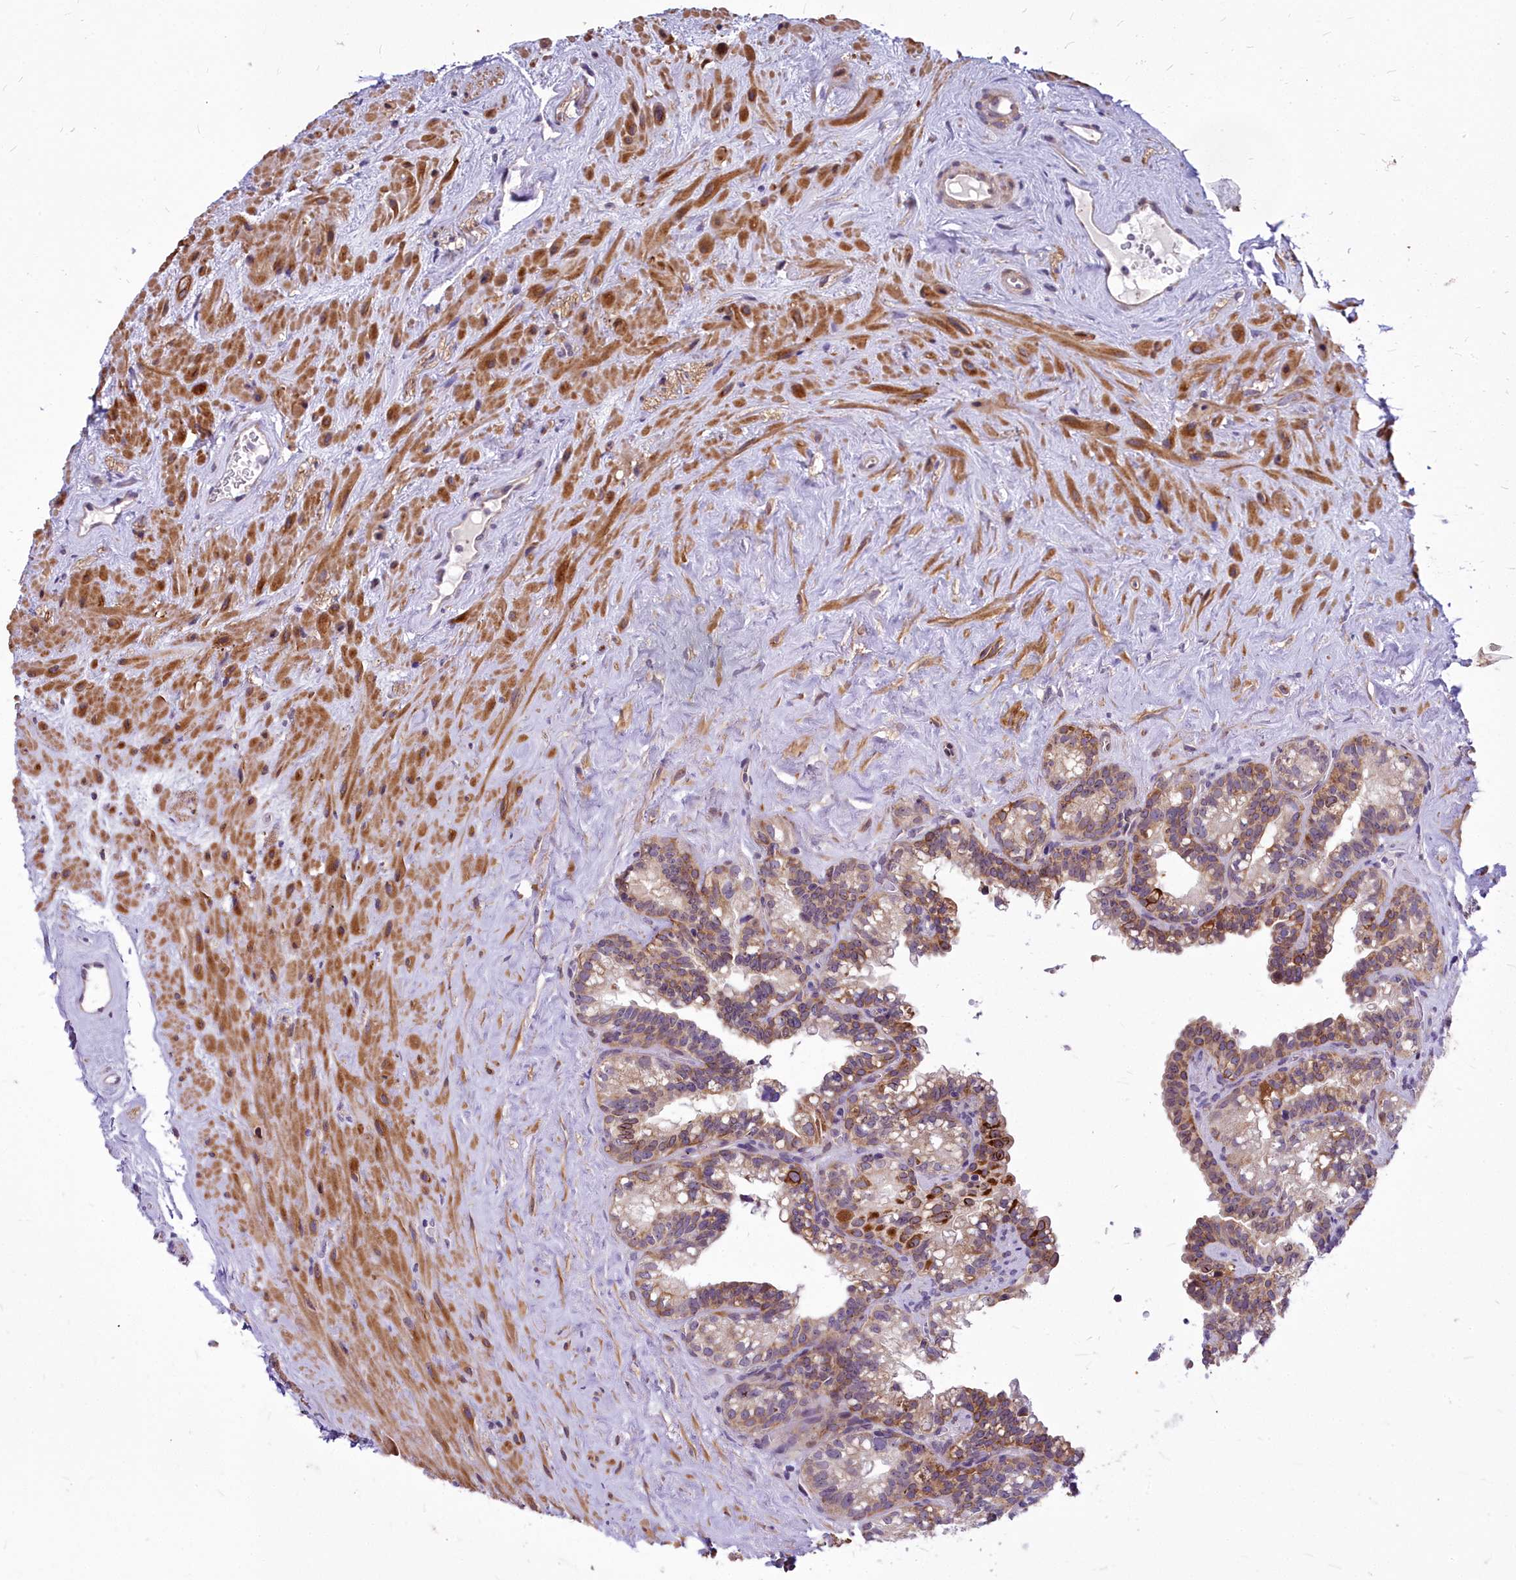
{"staining": {"intensity": "moderate", "quantity": "25%-75%", "location": "cytoplasmic/membranous,nuclear"}, "tissue": "seminal vesicle", "cell_type": "Glandular cells", "image_type": "normal", "snomed": [{"axis": "morphology", "description": "Normal tissue, NOS"}, {"axis": "topography", "description": "Prostate"}, {"axis": "topography", "description": "Seminal veicle"}], "caption": "IHC staining of benign seminal vesicle, which exhibits medium levels of moderate cytoplasmic/membranous,nuclear expression in about 25%-75% of glandular cells indicating moderate cytoplasmic/membranous,nuclear protein positivity. The staining was performed using DAB (brown) for protein detection and nuclei were counterstained in hematoxylin (blue).", "gene": "ABCB8", "patient": {"sex": "male", "age": 79}}